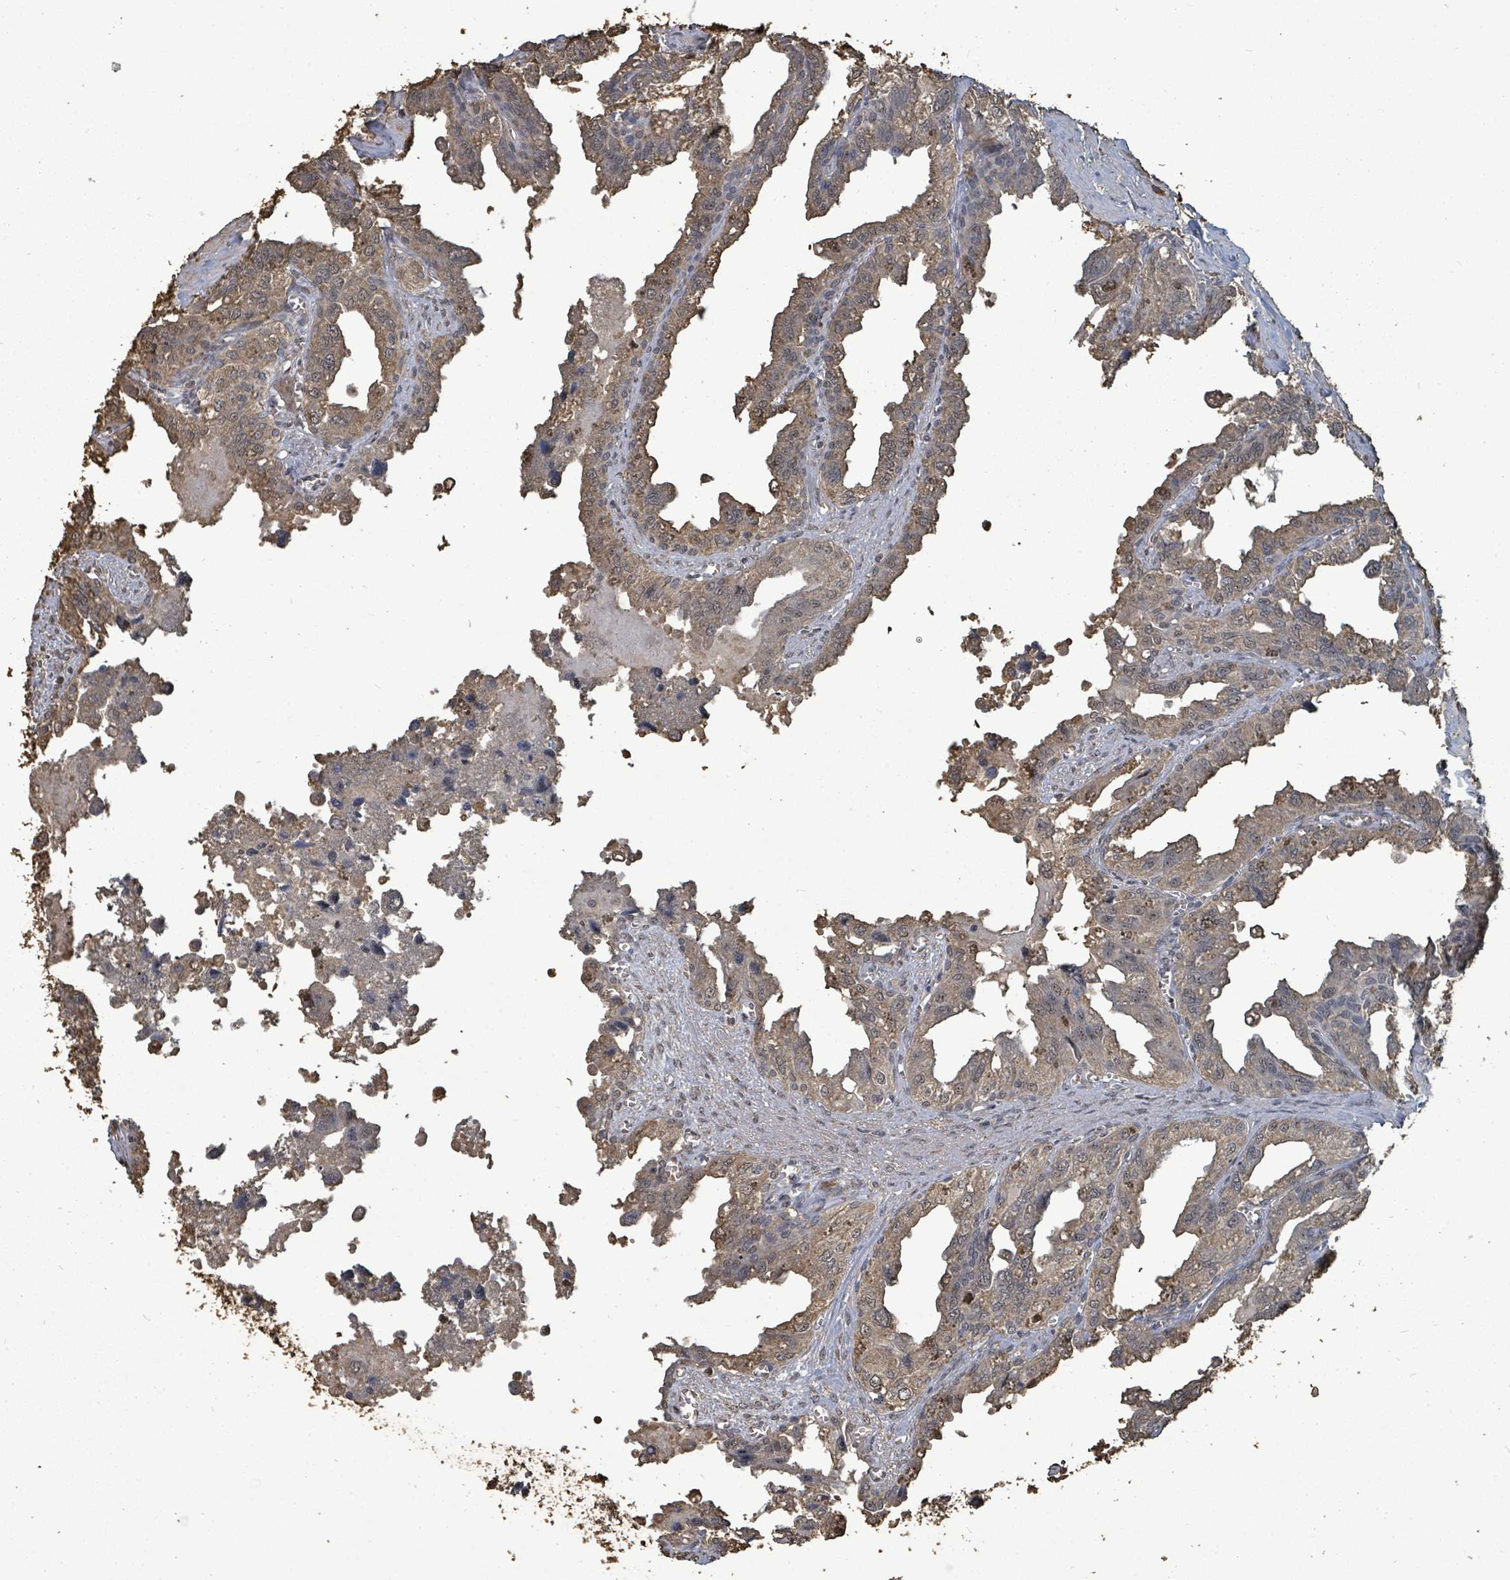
{"staining": {"intensity": "moderate", "quantity": "25%-75%", "location": "cytoplasmic/membranous"}, "tissue": "seminal vesicle", "cell_type": "Glandular cells", "image_type": "normal", "snomed": [{"axis": "morphology", "description": "Normal tissue, NOS"}, {"axis": "topography", "description": "Seminal veicle"}], "caption": "An immunohistochemistry photomicrograph of normal tissue is shown. Protein staining in brown labels moderate cytoplasmic/membranous positivity in seminal vesicle within glandular cells. (DAB IHC, brown staining for protein, blue staining for nuclei).", "gene": "C6orf52", "patient": {"sex": "male", "age": 67}}